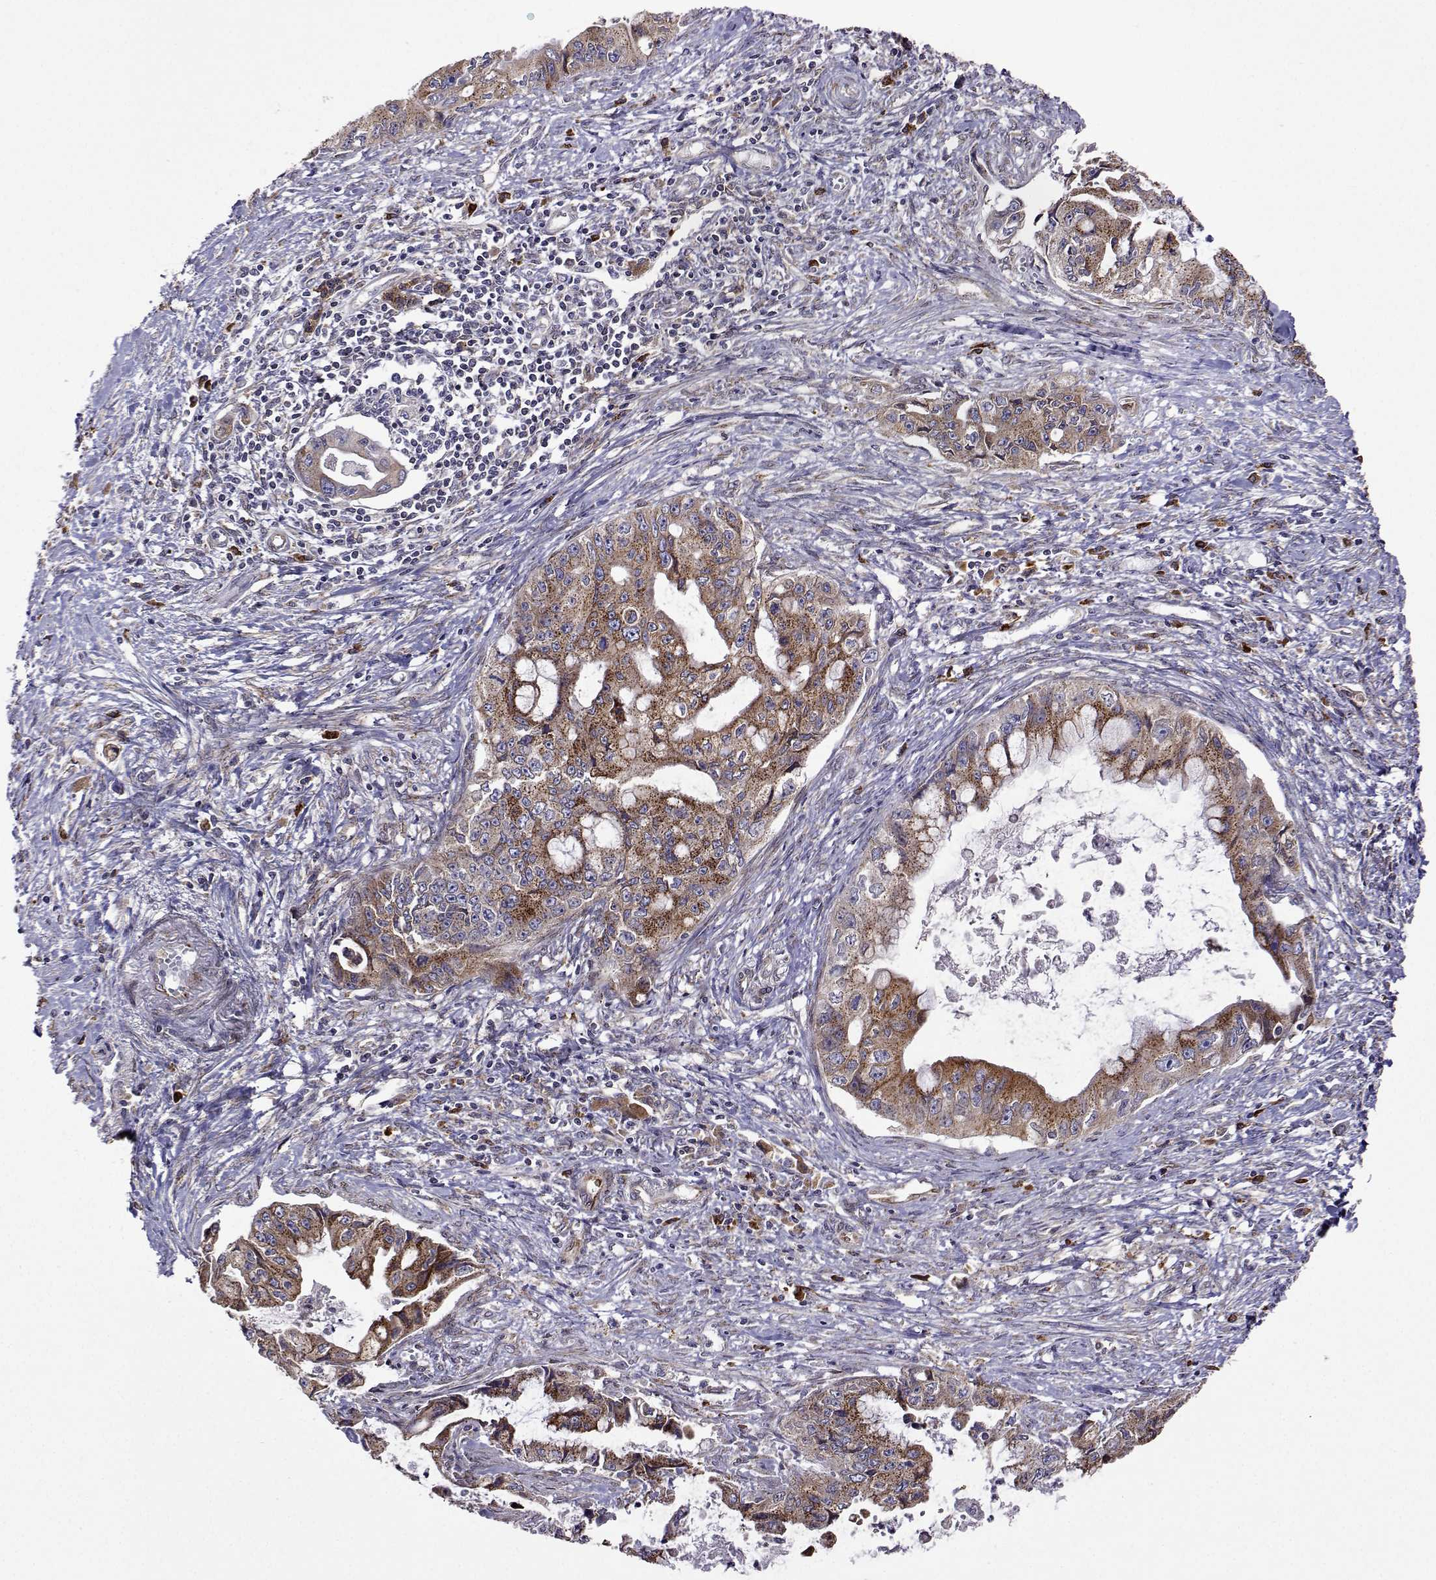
{"staining": {"intensity": "moderate", "quantity": ">75%", "location": "cytoplasmic/membranous"}, "tissue": "pancreatic cancer", "cell_type": "Tumor cells", "image_type": "cancer", "snomed": [{"axis": "morphology", "description": "Adenocarcinoma, NOS"}, {"axis": "topography", "description": "Pancreas"}], "caption": "Pancreatic adenocarcinoma stained for a protein displays moderate cytoplasmic/membranous positivity in tumor cells. The protein of interest is stained brown, and the nuclei are stained in blue (DAB IHC with brightfield microscopy, high magnification).", "gene": "PGRMC2", "patient": {"sex": "male", "age": 66}}